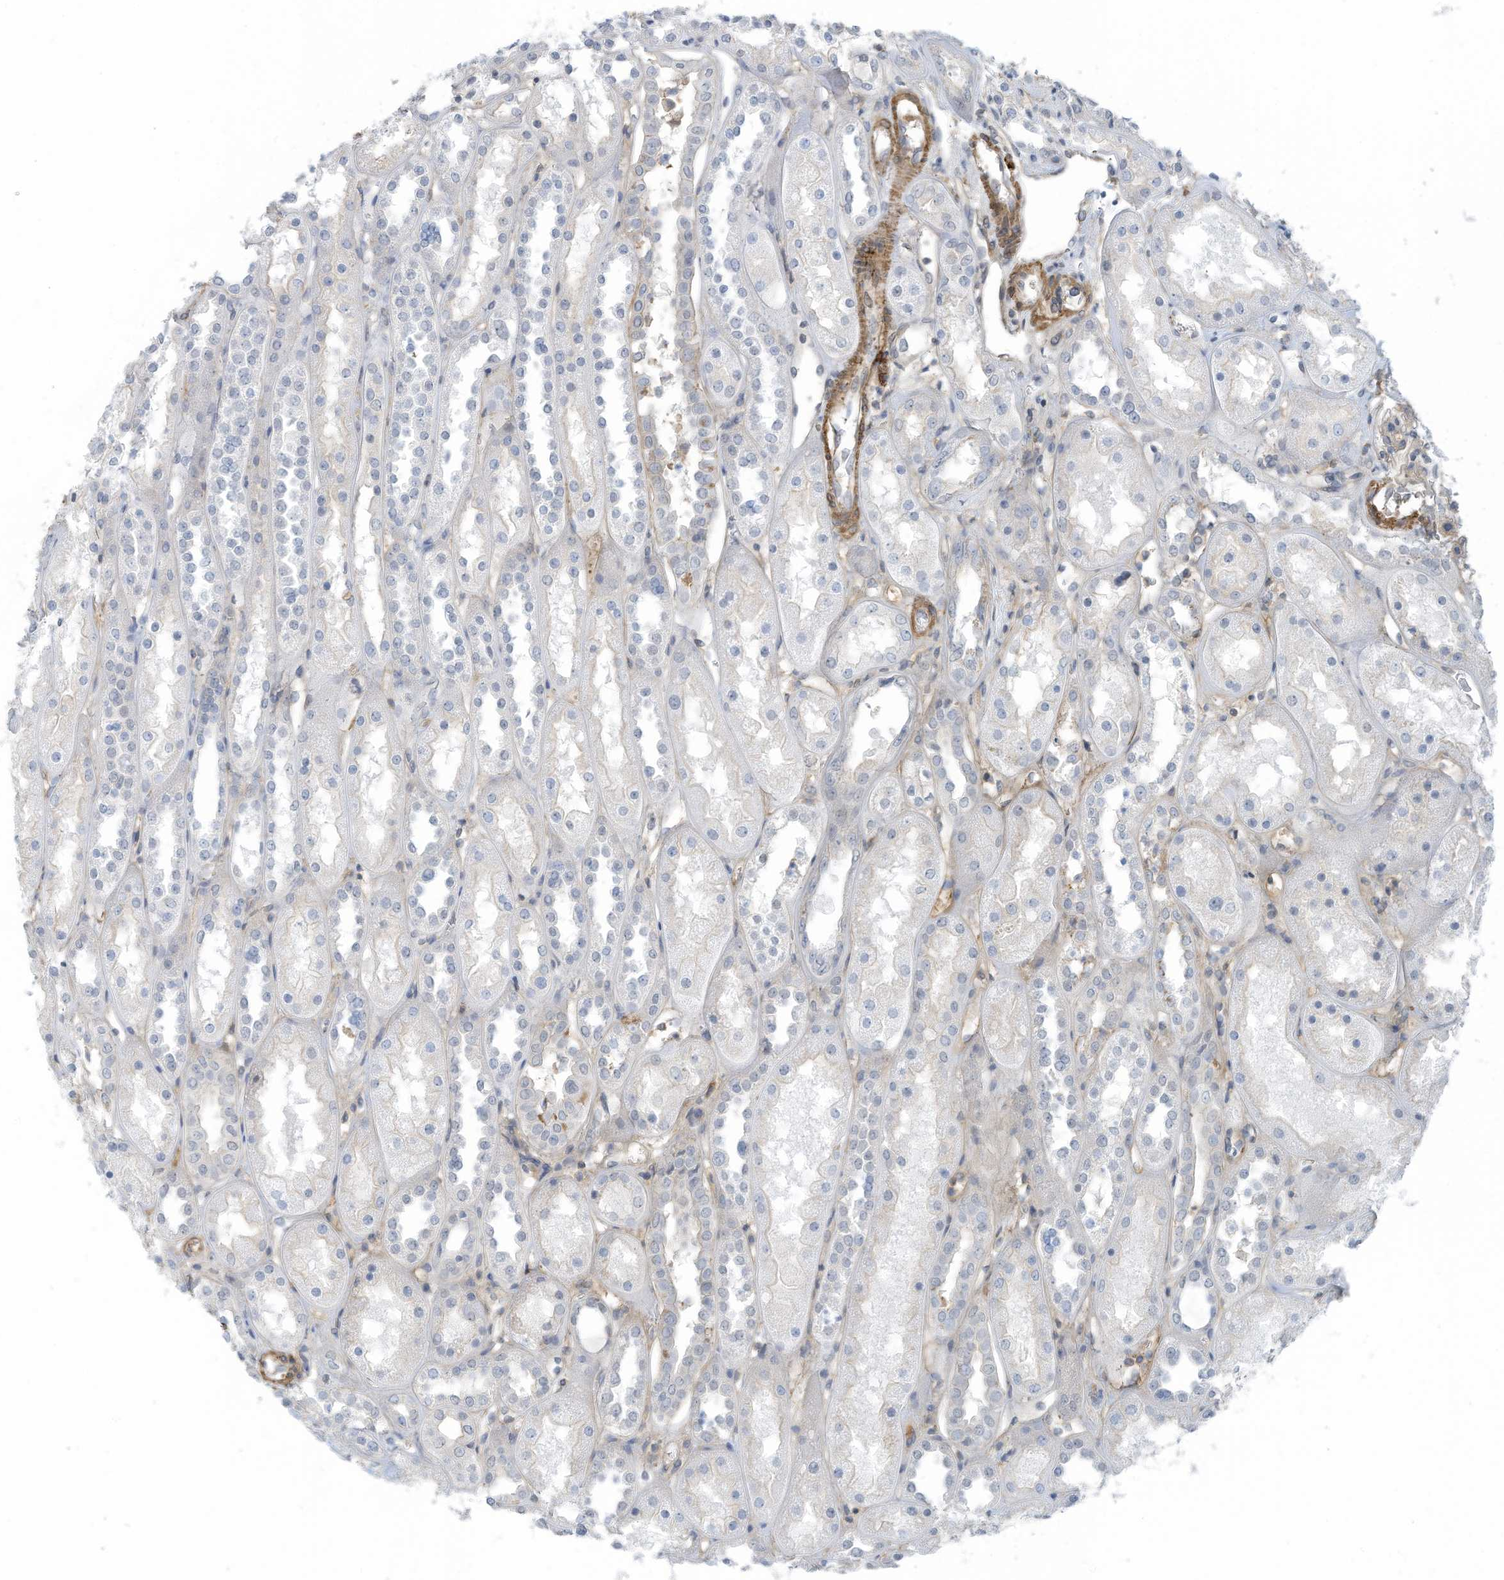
{"staining": {"intensity": "weak", "quantity": "25%-75%", "location": "cytoplasmic/membranous"}, "tissue": "kidney", "cell_type": "Cells in glomeruli", "image_type": "normal", "snomed": [{"axis": "morphology", "description": "Normal tissue, NOS"}, {"axis": "topography", "description": "Kidney"}], "caption": "Immunohistochemistry (IHC) of benign human kidney demonstrates low levels of weak cytoplasmic/membranous expression in about 25%-75% of cells in glomeruli.", "gene": "ZNF846", "patient": {"sex": "male", "age": 70}}